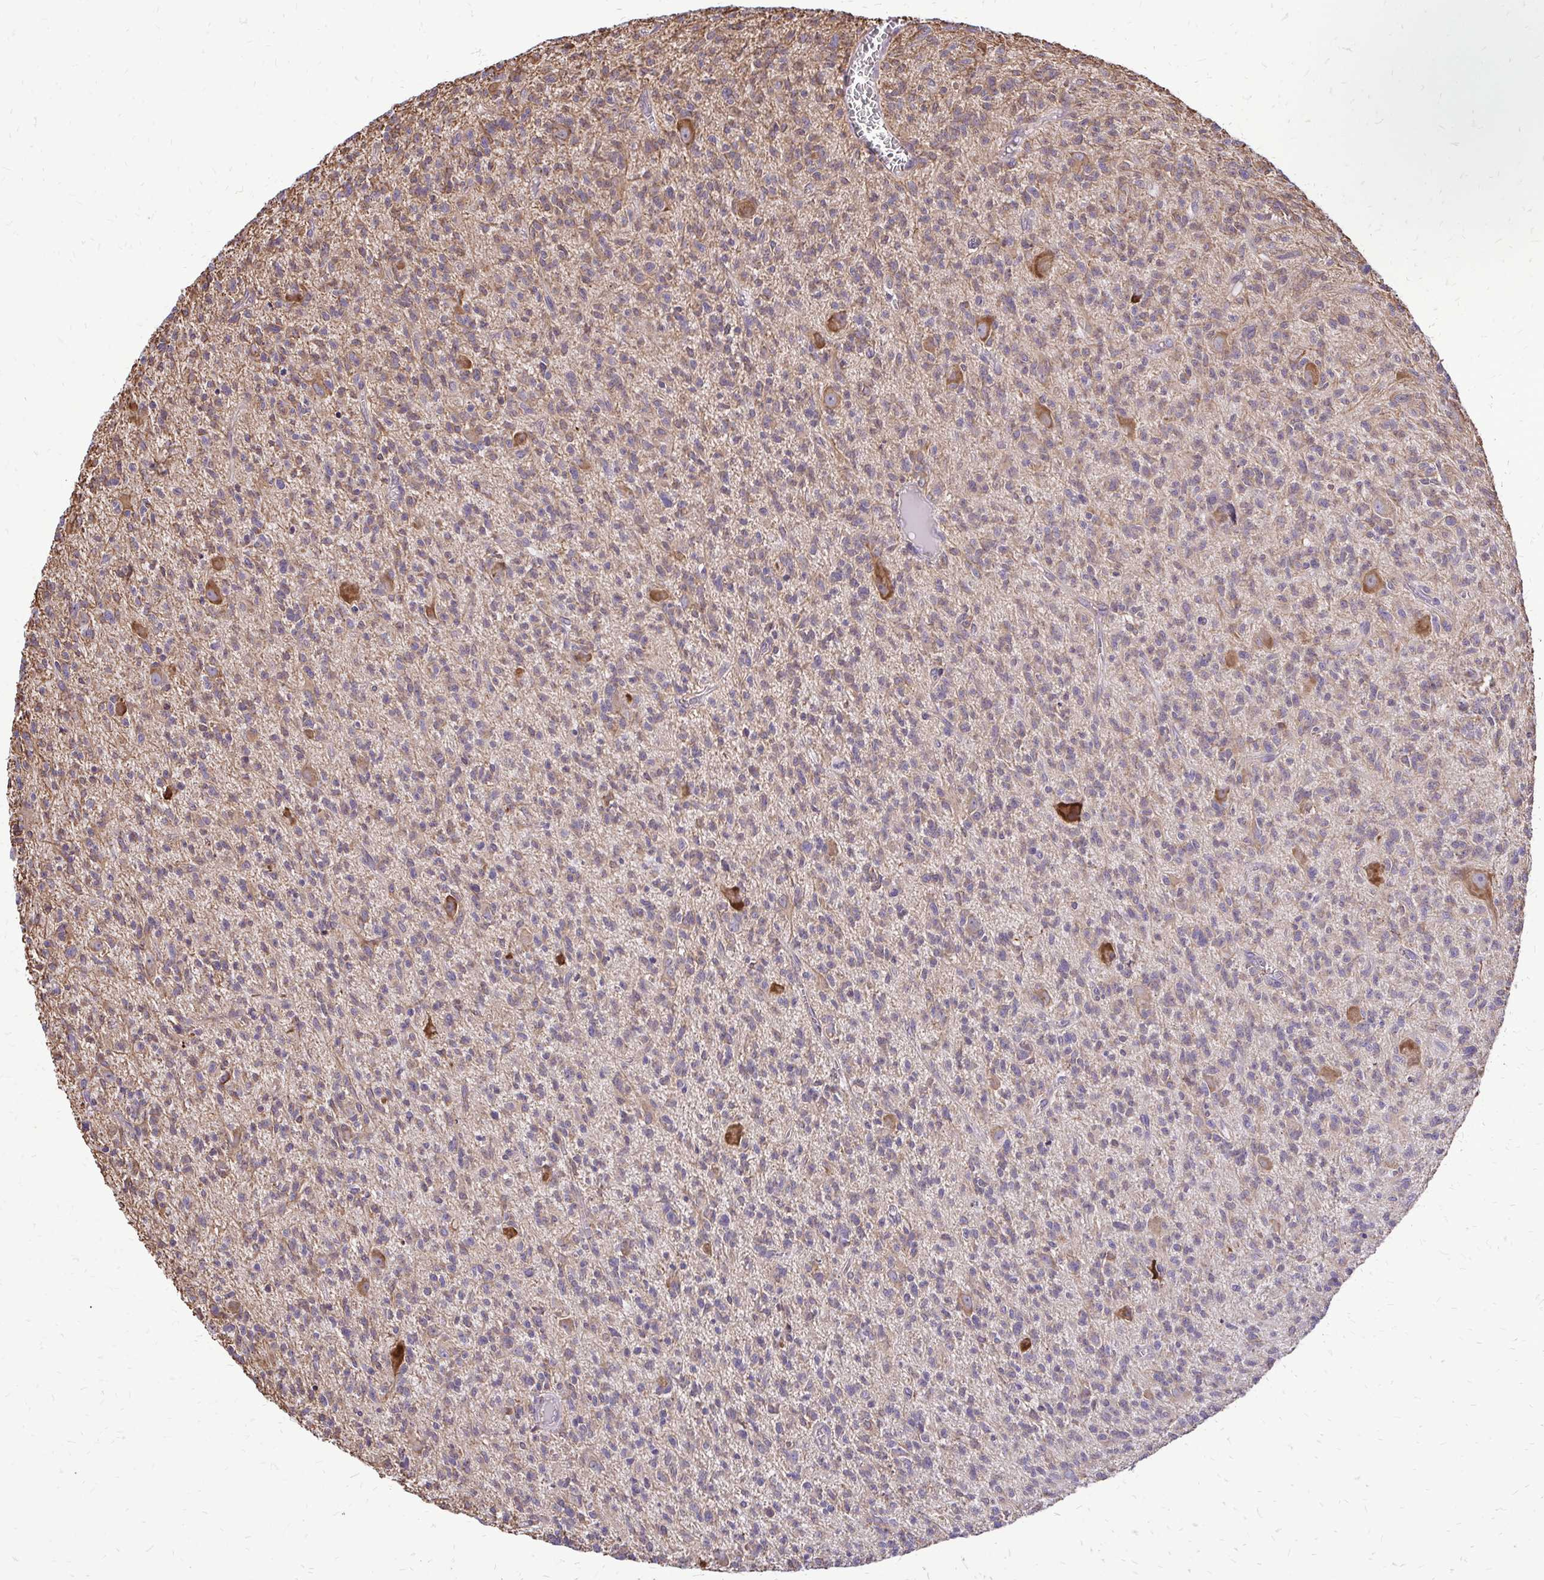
{"staining": {"intensity": "weak", "quantity": "25%-75%", "location": "cytoplasmic/membranous"}, "tissue": "glioma", "cell_type": "Tumor cells", "image_type": "cancer", "snomed": [{"axis": "morphology", "description": "Glioma, malignant, Low grade"}, {"axis": "topography", "description": "Brain"}], "caption": "Glioma was stained to show a protein in brown. There is low levels of weak cytoplasmic/membranous expression in about 25%-75% of tumor cells.", "gene": "RPS3", "patient": {"sex": "male", "age": 64}}